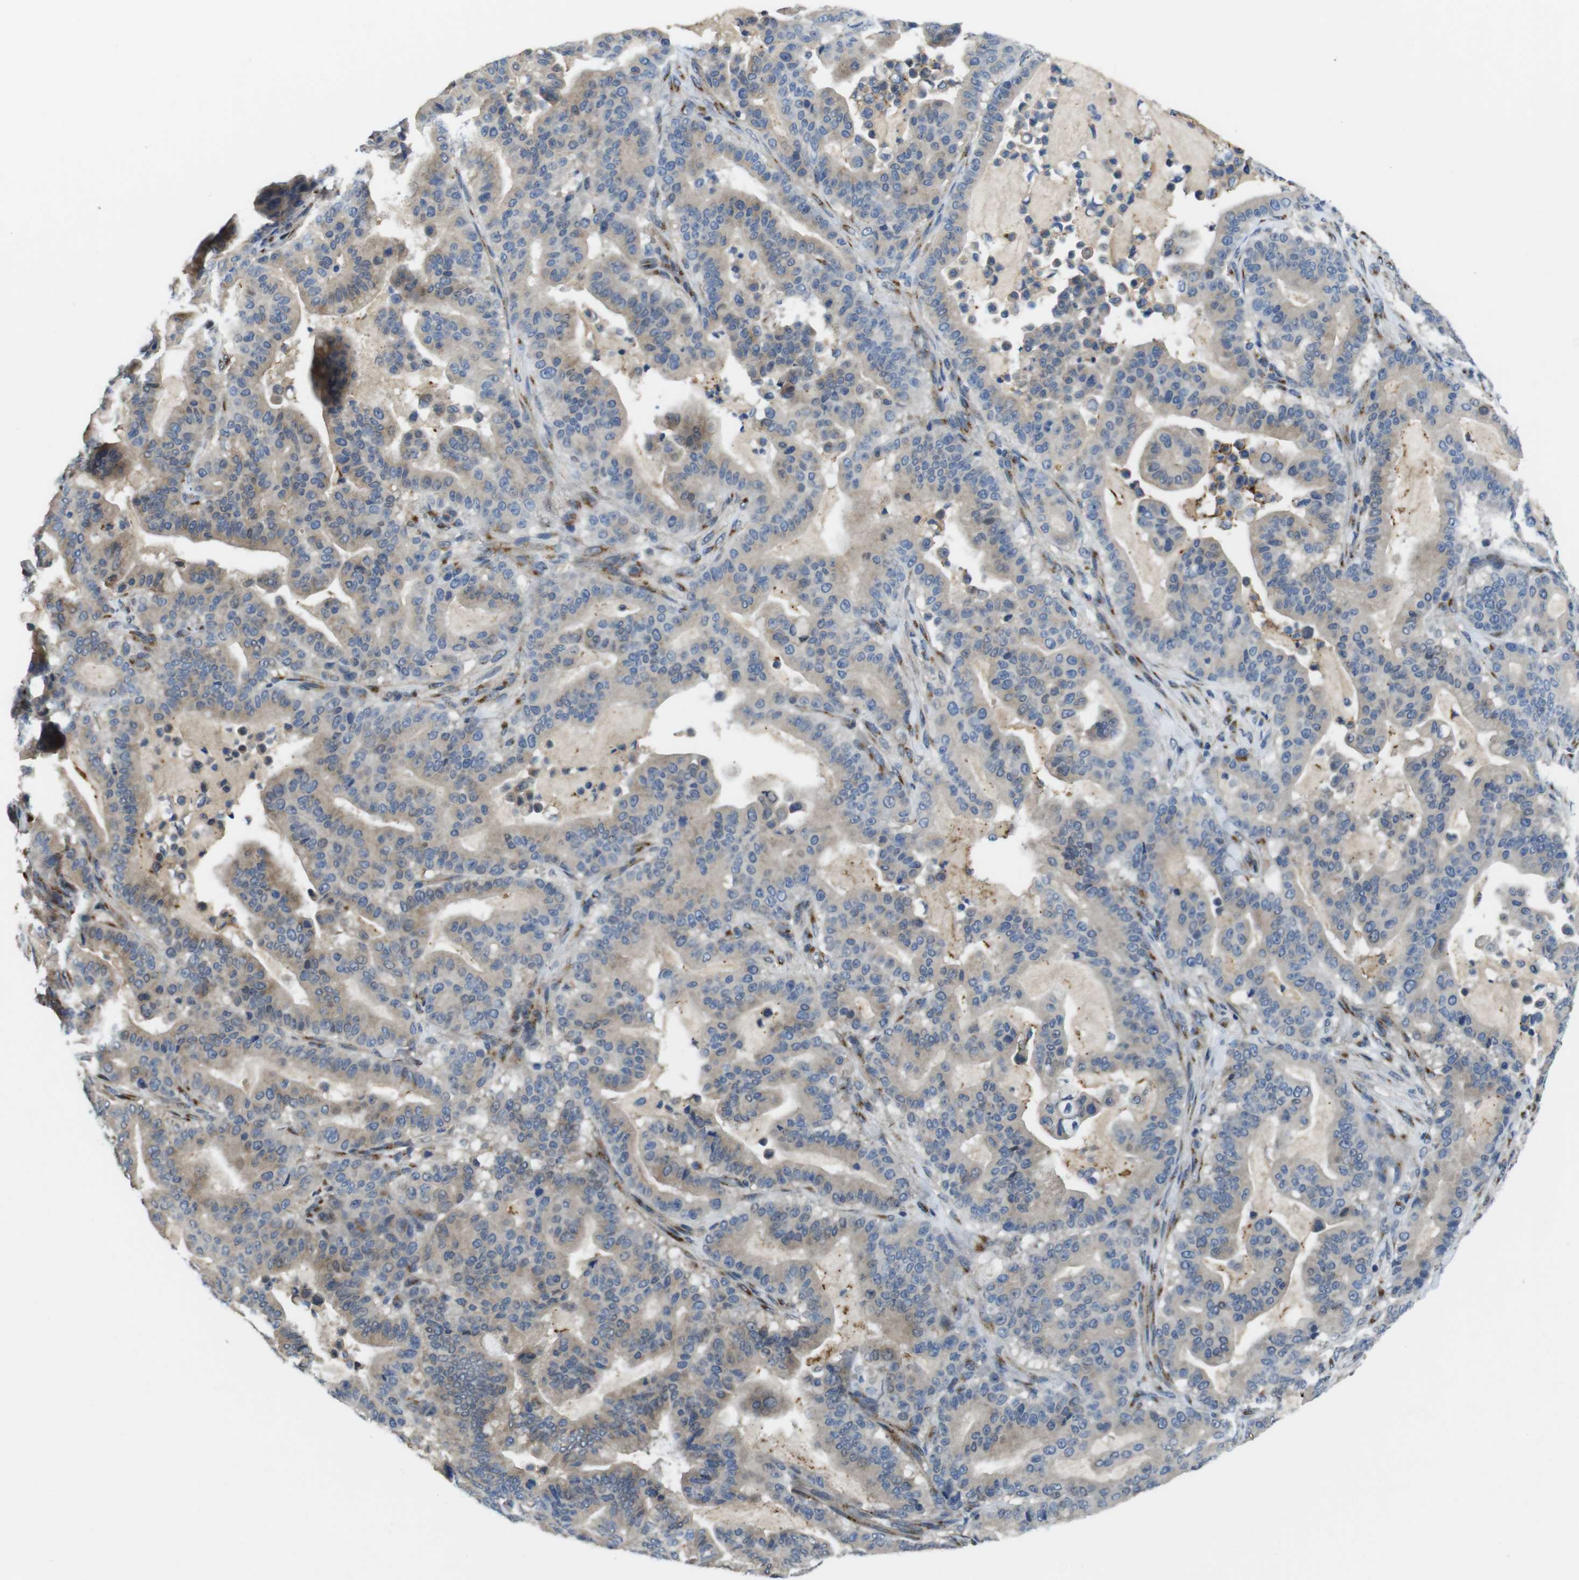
{"staining": {"intensity": "weak", "quantity": ">75%", "location": "cytoplasmic/membranous"}, "tissue": "pancreatic cancer", "cell_type": "Tumor cells", "image_type": "cancer", "snomed": [{"axis": "morphology", "description": "Adenocarcinoma, NOS"}, {"axis": "topography", "description": "Pancreas"}], "caption": "Immunohistochemistry (IHC) (DAB (3,3'-diaminobenzidine)) staining of pancreatic cancer reveals weak cytoplasmic/membranous protein expression in about >75% of tumor cells.", "gene": "RAB6A", "patient": {"sex": "male", "age": 63}}